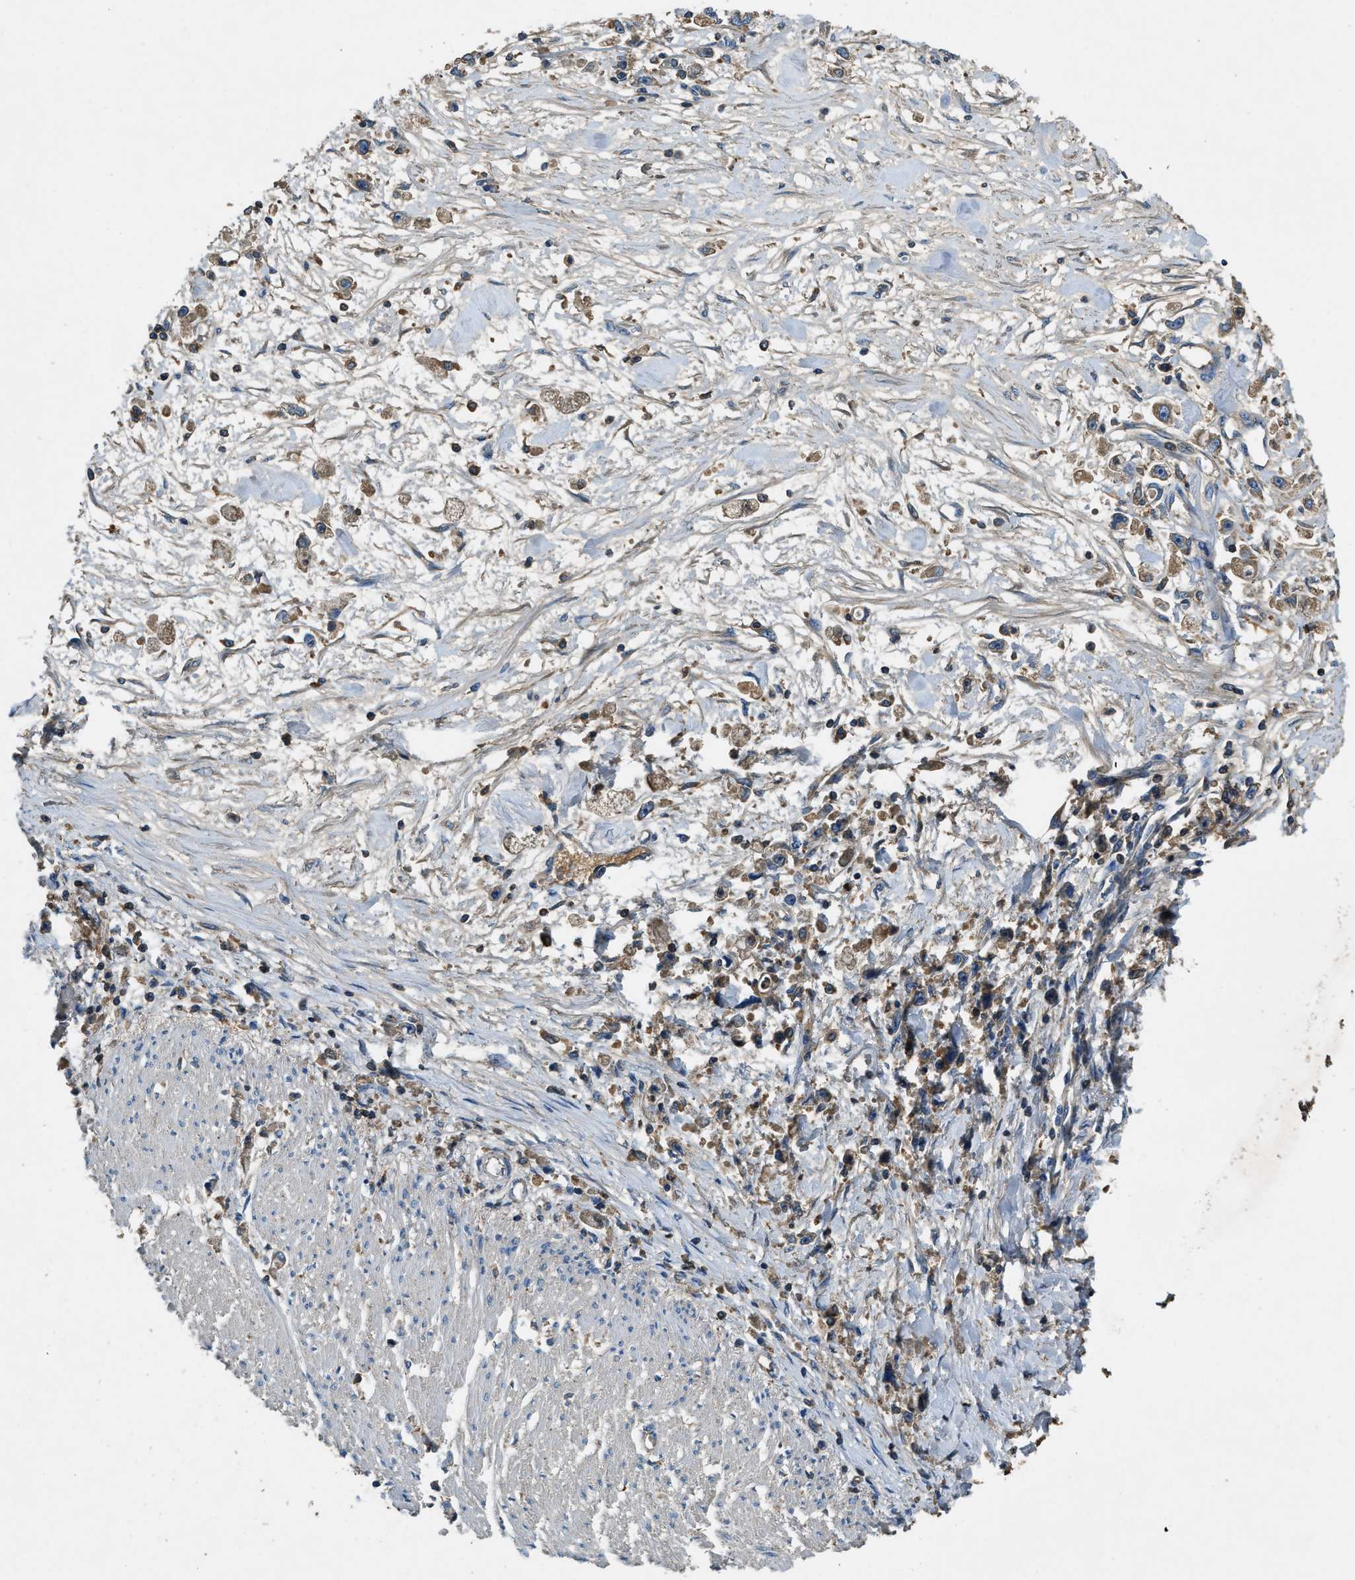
{"staining": {"intensity": "moderate", "quantity": ">75%", "location": "cytoplasmic/membranous"}, "tissue": "stomach cancer", "cell_type": "Tumor cells", "image_type": "cancer", "snomed": [{"axis": "morphology", "description": "Adenocarcinoma, NOS"}, {"axis": "topography", "description": "Stomach"}], "caption": "Immunohistochemistry (IHC) (DAB) staining of stomach cancer (adenocarcinoma) shows moderate cytoplasmic/membranous protein positivity in about >75% of tumor cells.", "gene": "BLOC1S1", "patient": {"sex": "female", "age": 59}}